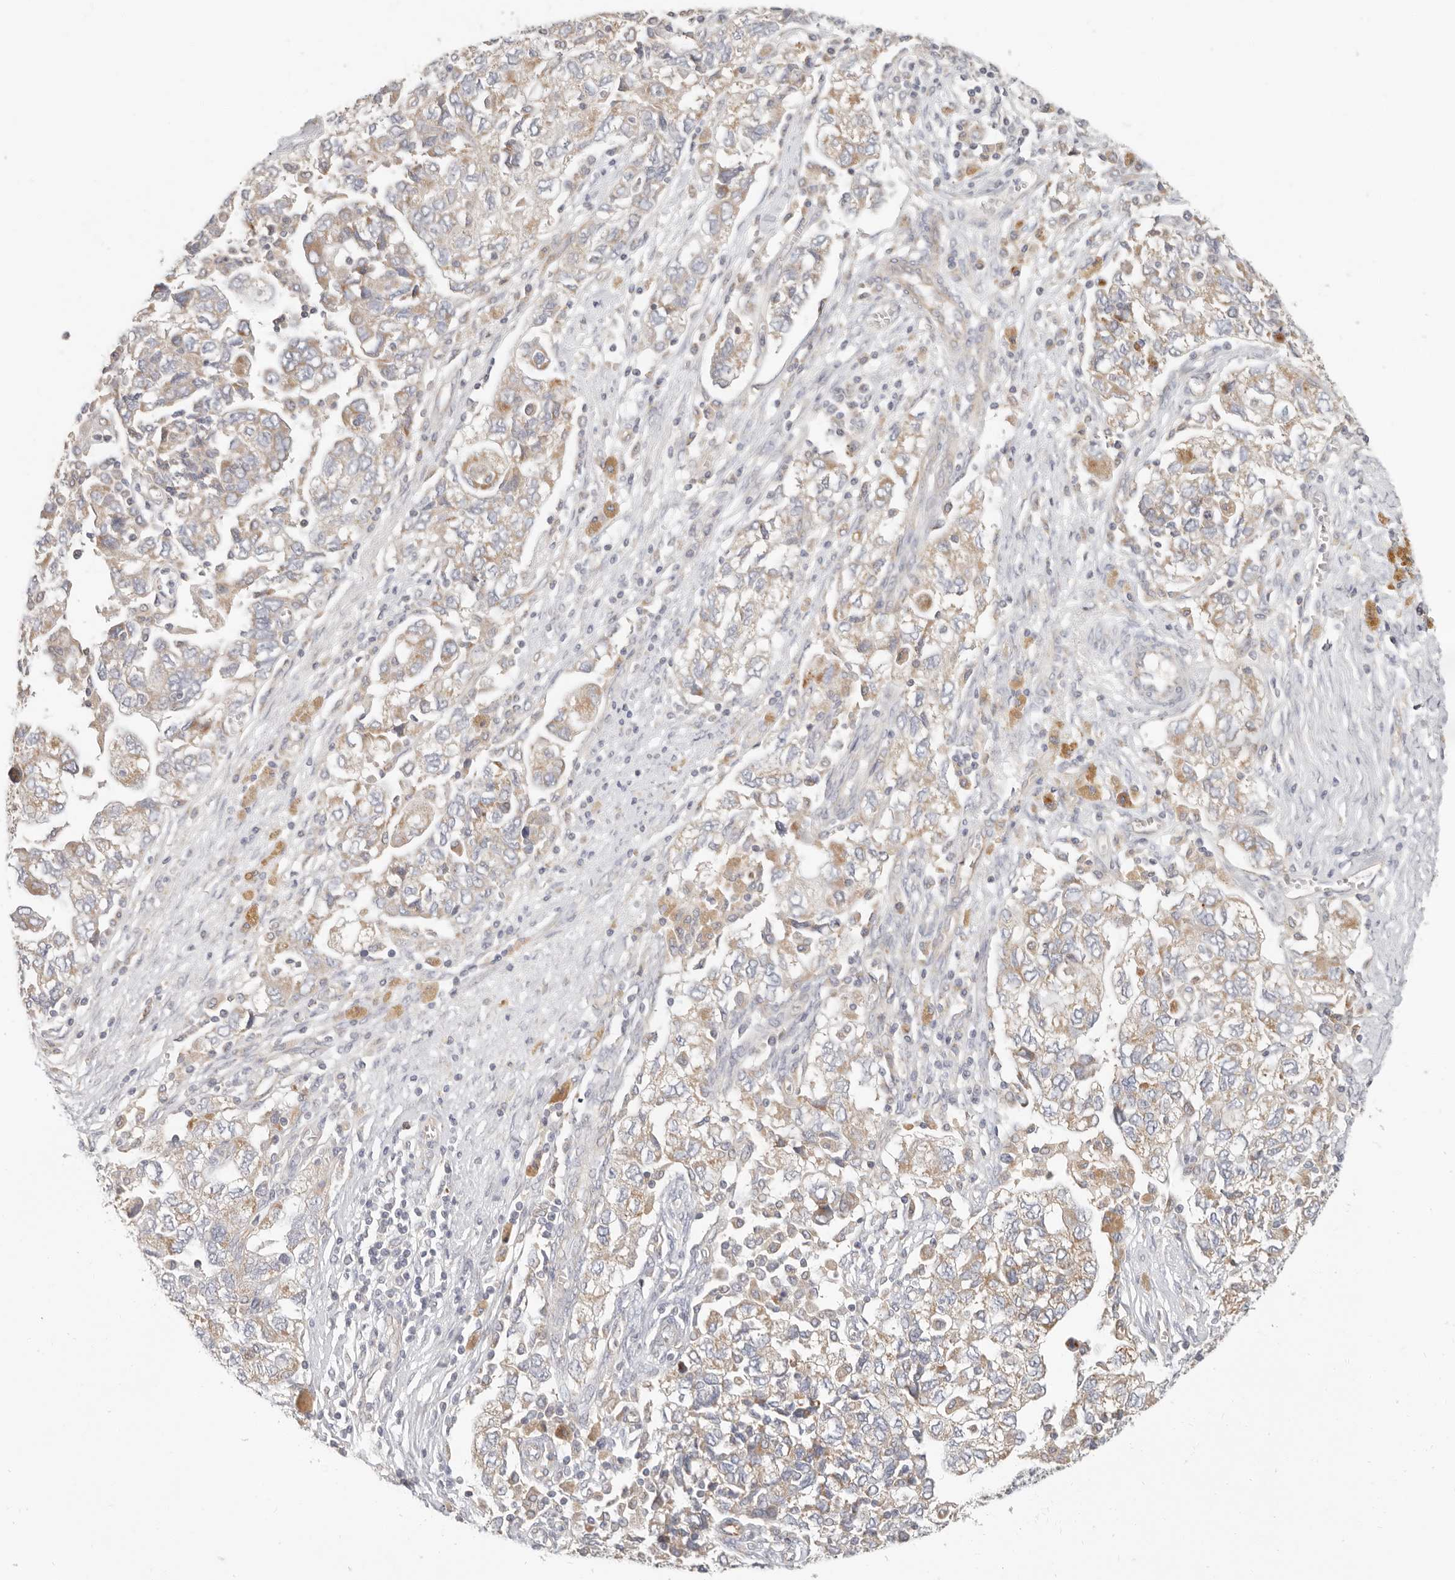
{"staining": {"intensity": "negative", "quantity": "none", "location": "none"}, "tissue": "ovarian cancer", "cell_type": "Tumor cells", "image_type": "cancer", "snomed": [{"axis": "morphology", "description": "Carcinoma, NOS"}, {"axis": "morphology", "description": "Cystadenocarcinoma, serous, NOS"}, {"axis": "topography", "description": "Ovary"}], "caption": "The photomicrograph shows no staining of tumor cells in ovarian cancer (serous cystadenocarcinoma).", "gene": "SPRING1", "patient": {"sex": "female", "age": 69}}